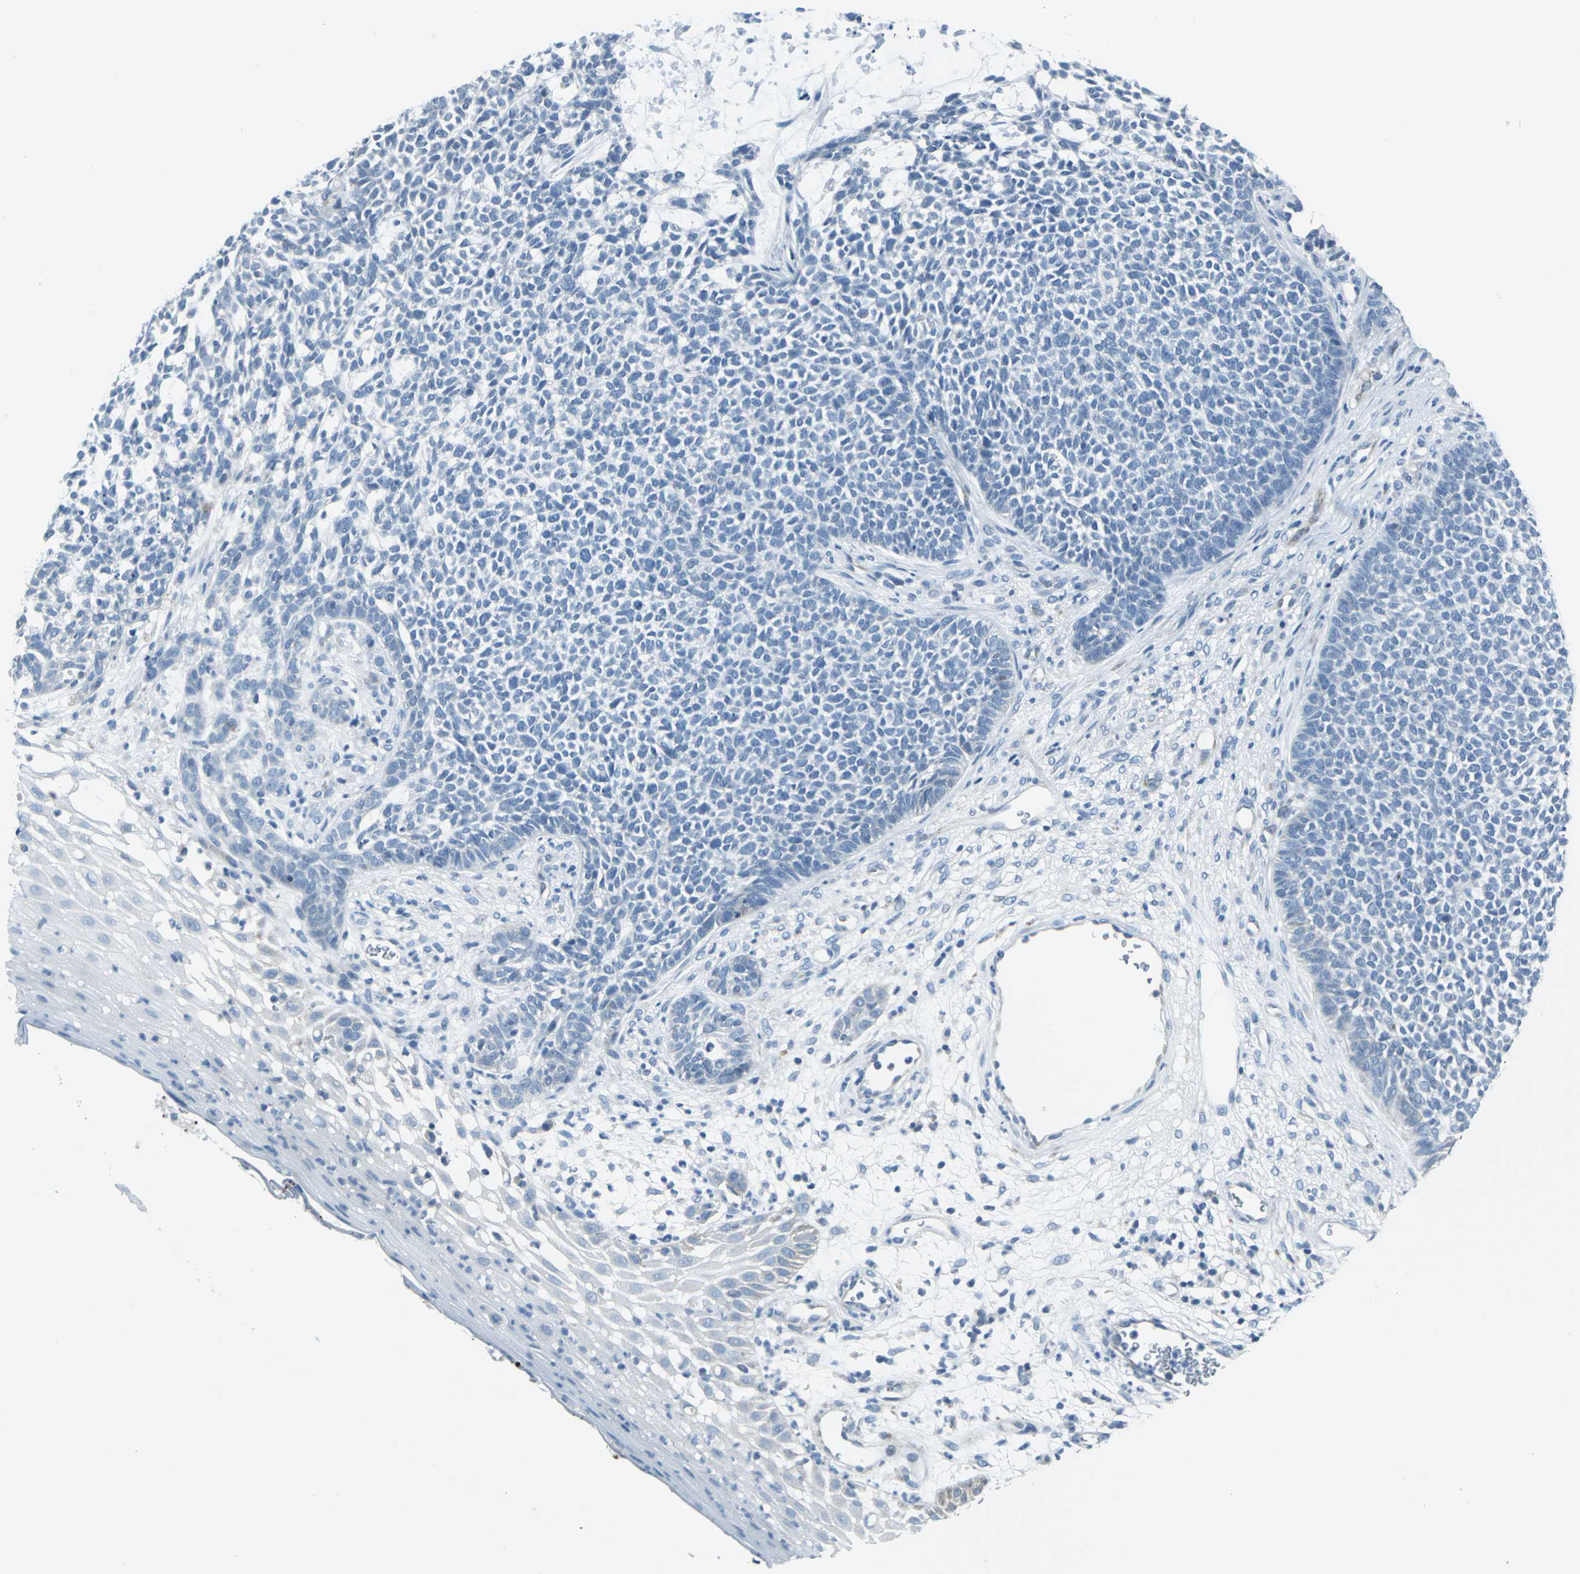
{"staining": {"intensity": "negative", "quantity": "none", "location": "none"}, "tissue": "skin cancer", "cell_type": "Tumor cells", "image_type": "cancer", "snomed": [{"axis": "morphology", "description": "Basal cell carcinoma"}, {"axis": "topography", "description": "Skin"}], "caption": "Tumor cells show no significant protein staining in skin cancer.", "gene": "DNAI2", "patient": {"sex": "female", "age": 84}}